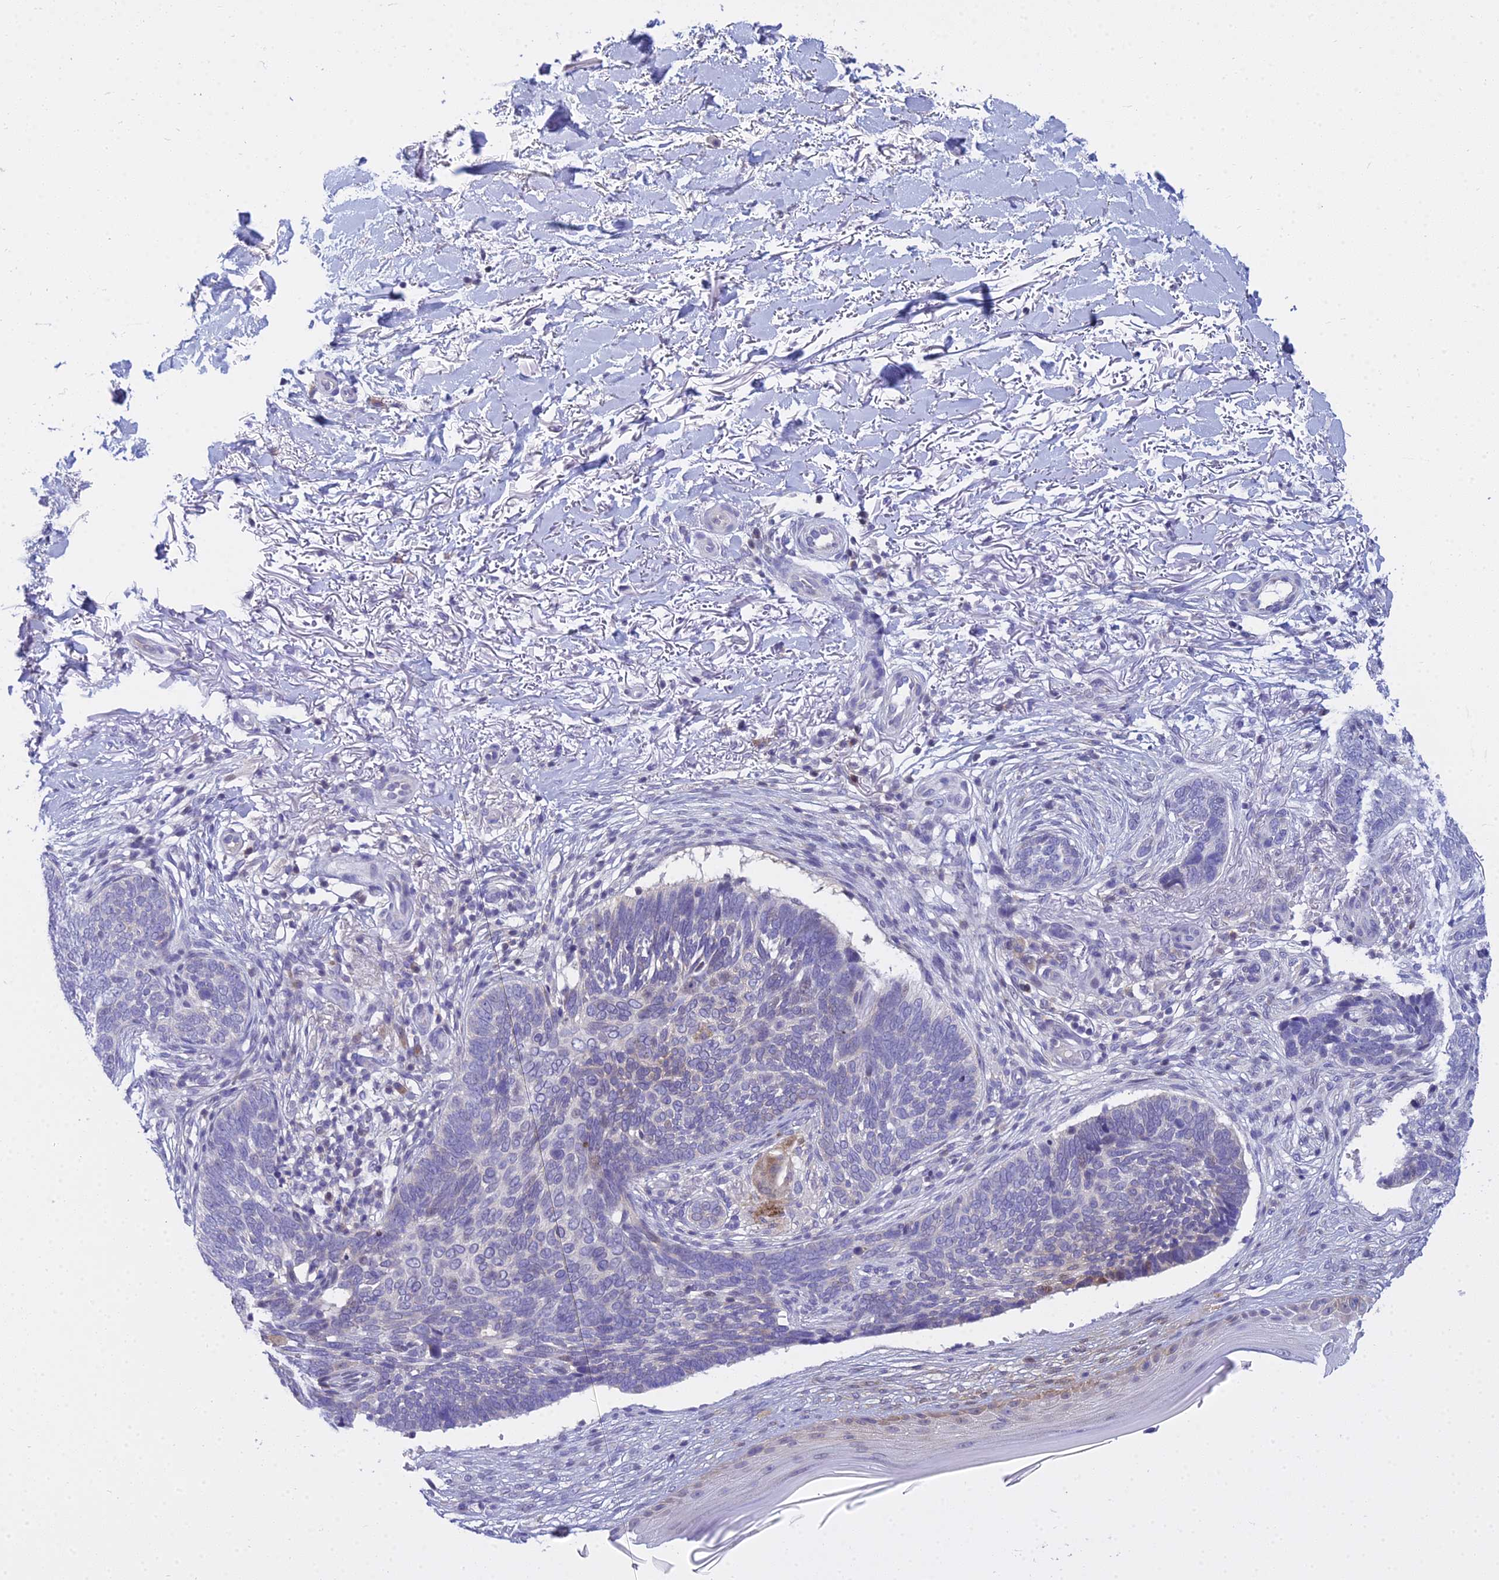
{"staining": {"intensity": "negative", "quantity": "none", "location": "none"}, "tissue": "skin cancer", "cell_type": "Tumor cells", "image_type": "cancer", "snomed": [{"axis": "morphology", "description": "Normal tissue, NOS"}, {"axis": "morphology", "description": "Basal cell carcinoma"}, {"axis": "topography", "description": "Skin"}], "caption": "Immunohistochemistry (IHC) of human skin cancer (basal cell carcinoma) displays no positivity in tumor cells.", "gene": "ZMIZ1", "patient": {"sex": "female", "age": 67}}